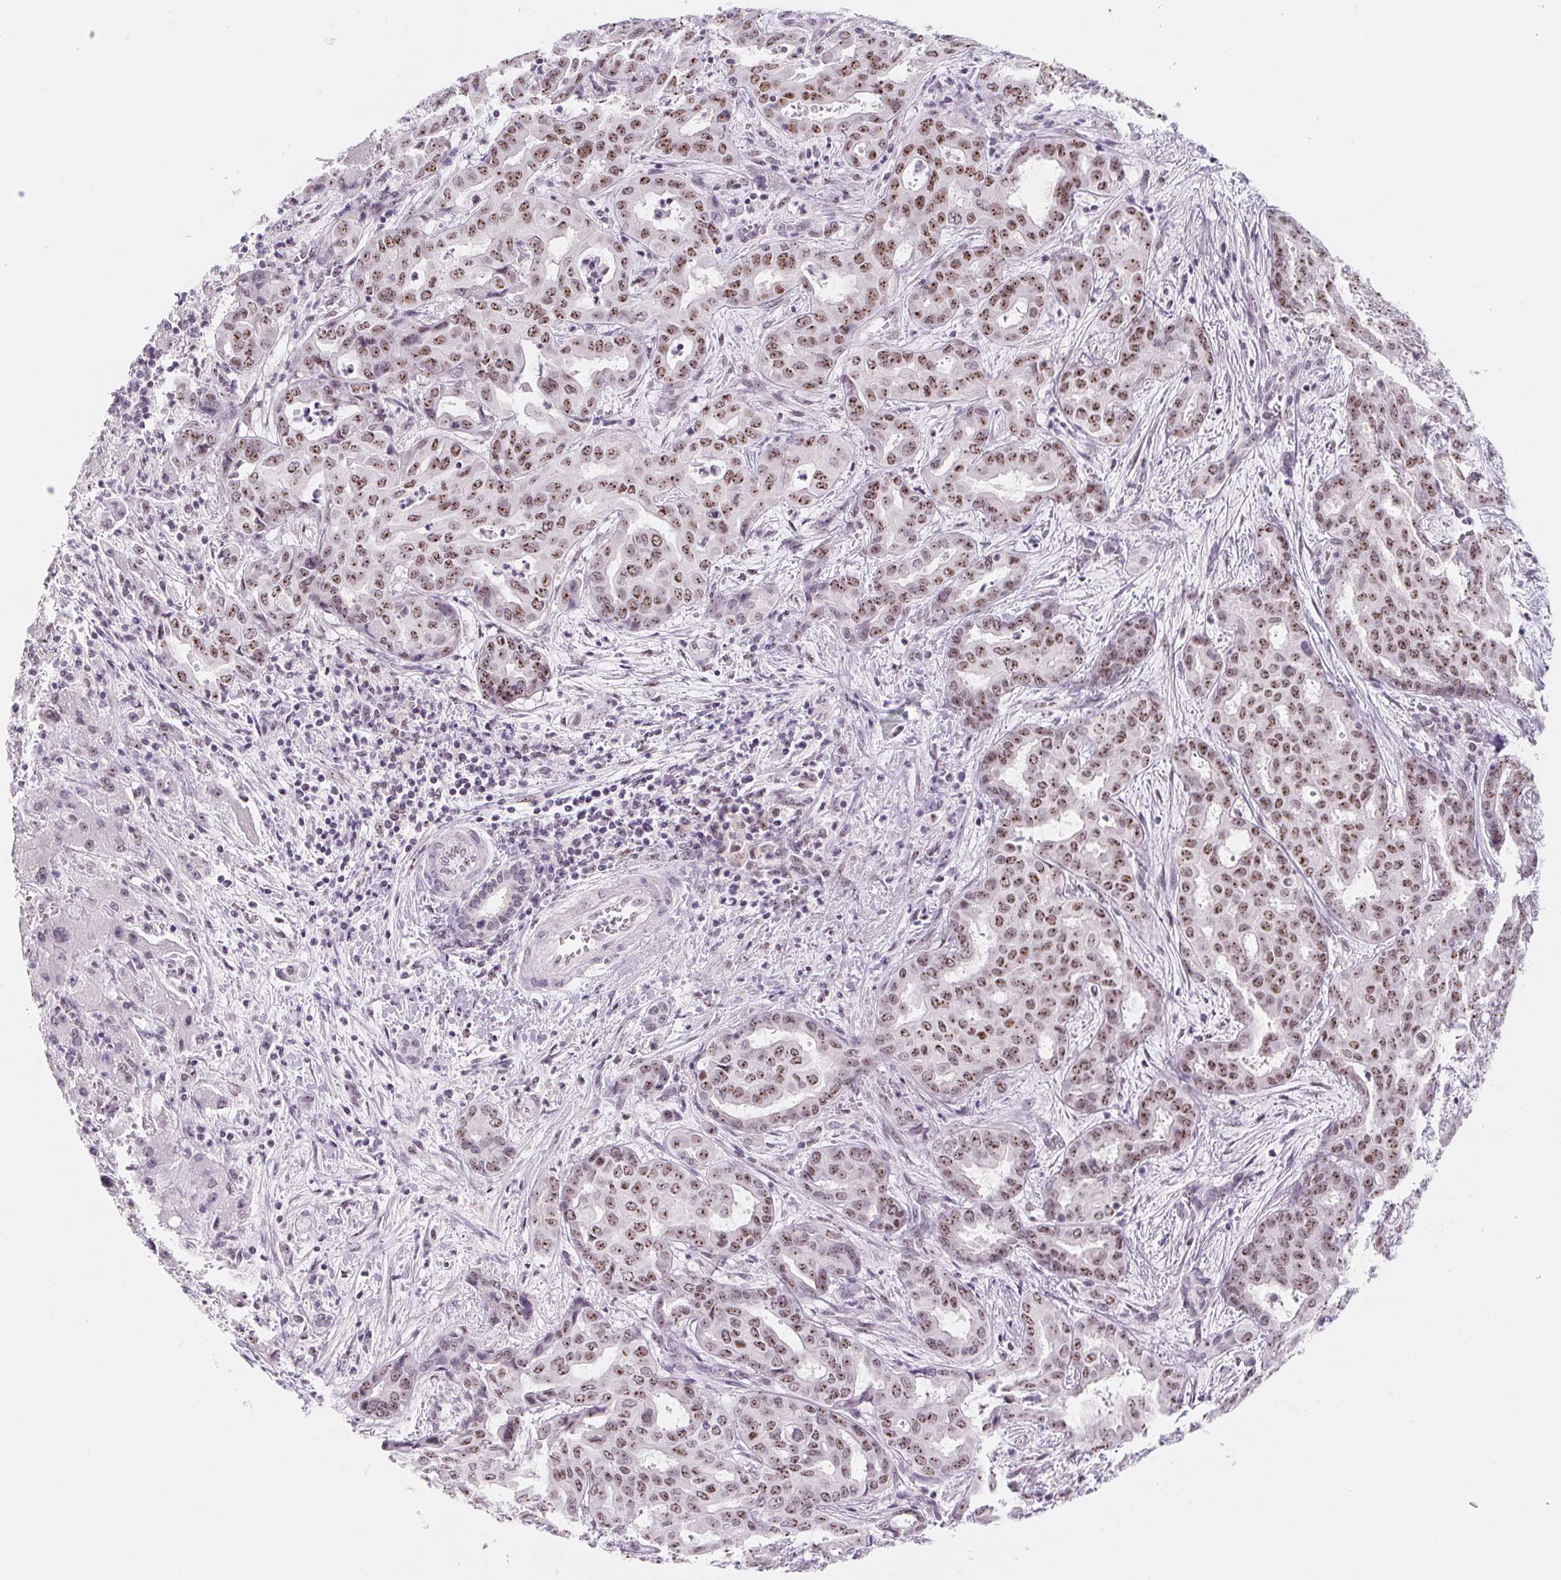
{"staining": {"intensity": "moderate", "quantity": ">75%", "location": "nuclear"}, "tissue": "liver cancer", "cell_type": "Tumor cells", "image_type": "cancer", "snomed": [{"axis": "morphology", "description": "Cholangiocarcinoma"}, {"axis": "topography", "description": "Liver"}], "caption": "IHC (DAB (3,3'-diaminobenzidine)) staining of human liver cancer demonstrates moderate nuclear protein staining in approximately >75% of tumor cells.", "gene": "ZIC4", "patient": {"sex": "female", "age": 64}}